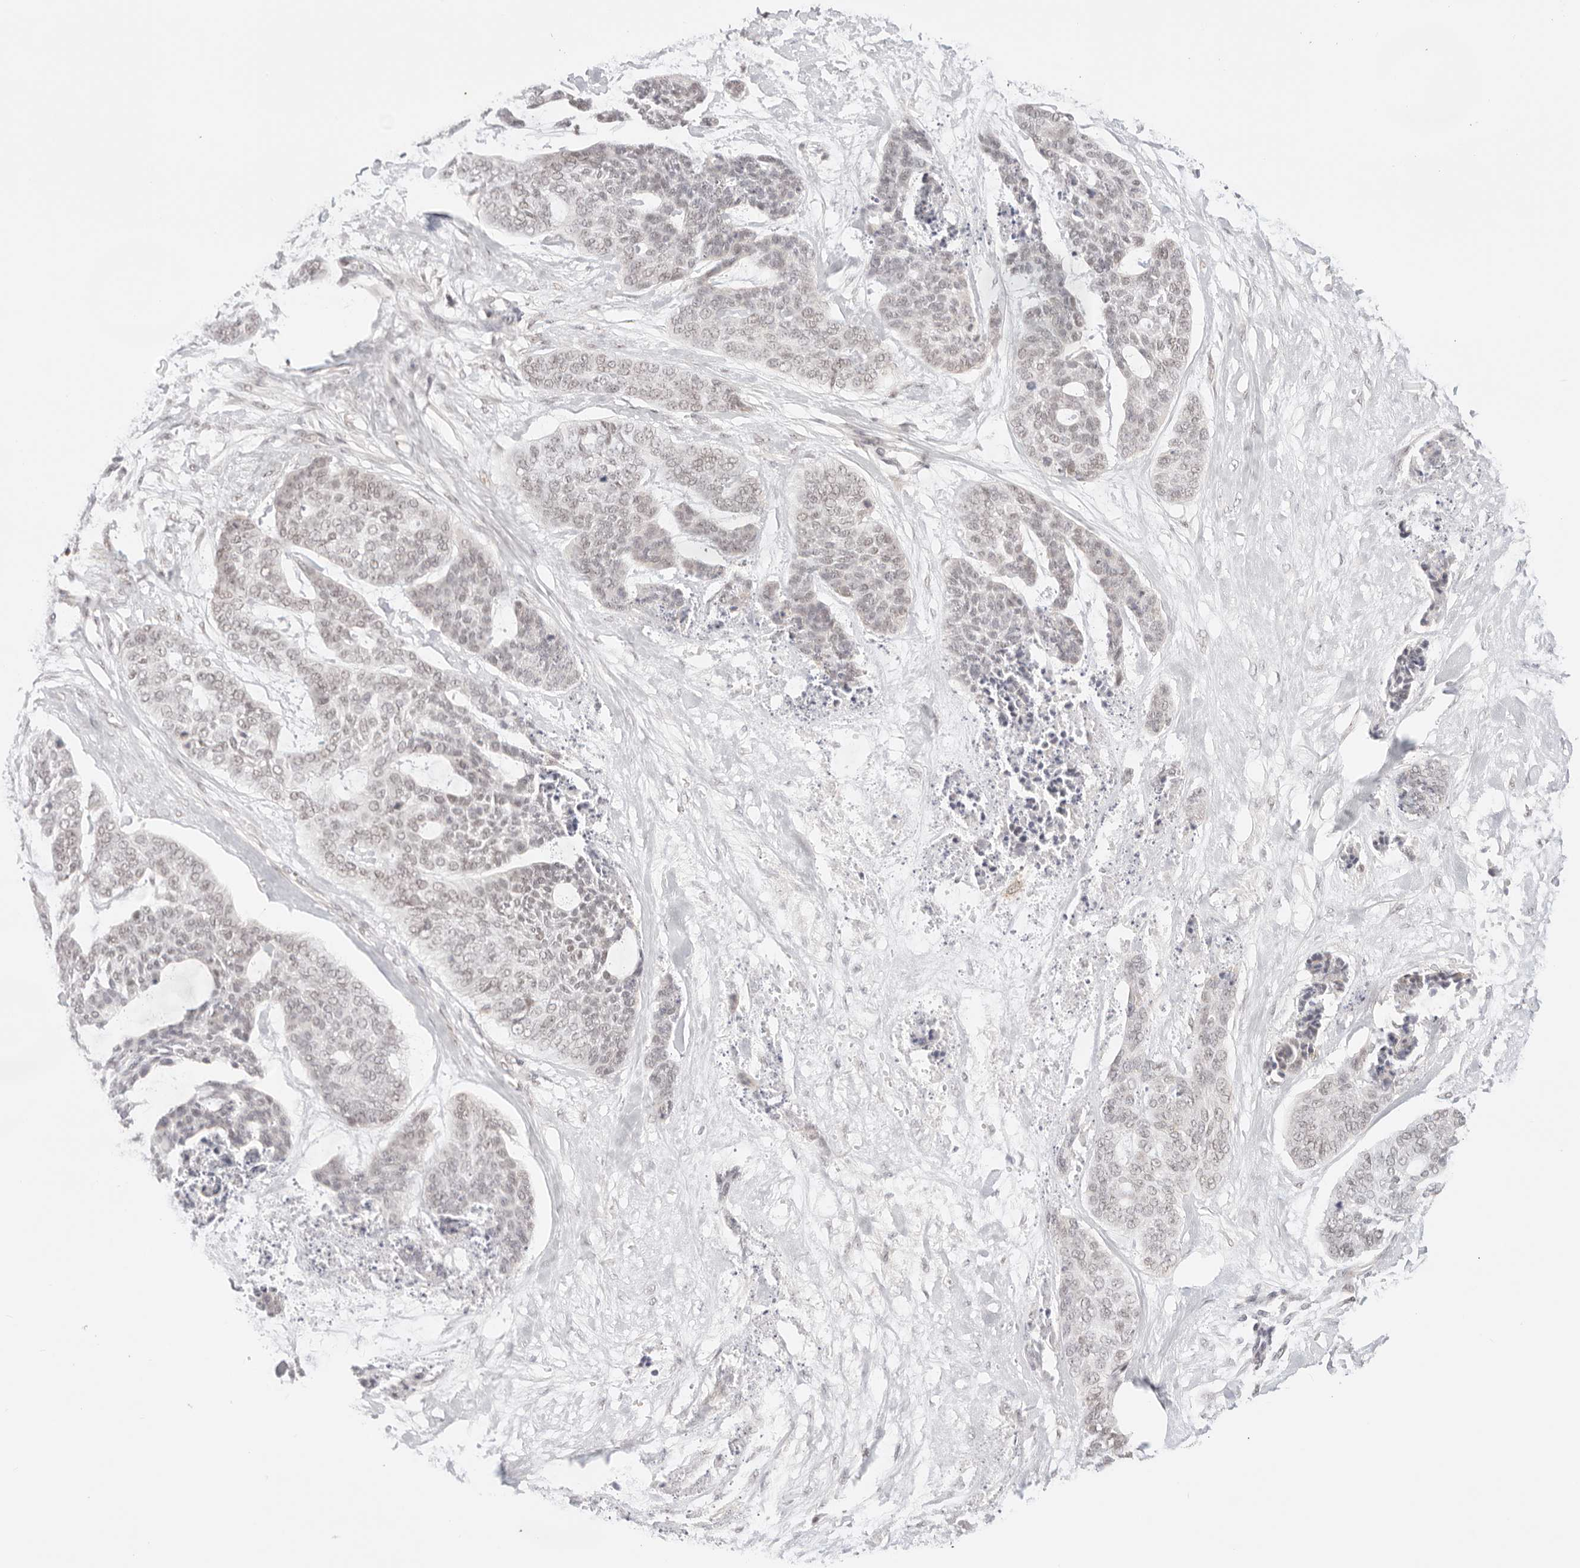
{"staining": {"intensity": "weak", "quantity": "<25%", "location": "nuclear"}, "tissue": "skin cancer", "cell_type": "Tumor cells", "image_type": "cancer", "snomed": [{"axis": "morphology", "description": "Basal cell carcinoma"}, {"axis": "topography", "description": "Skin"}], "caption": "Immunohistochemistry (IHC) photomicrograph of neoplastic tissue: human basal cell carcinoma (skin) stained with DAB (3,3'-diaminobenzidine) exhibits no significant protein staining in tumor cells.", "gene": "GTF2E2", "patient": {"sex": "female", "age": 64}}